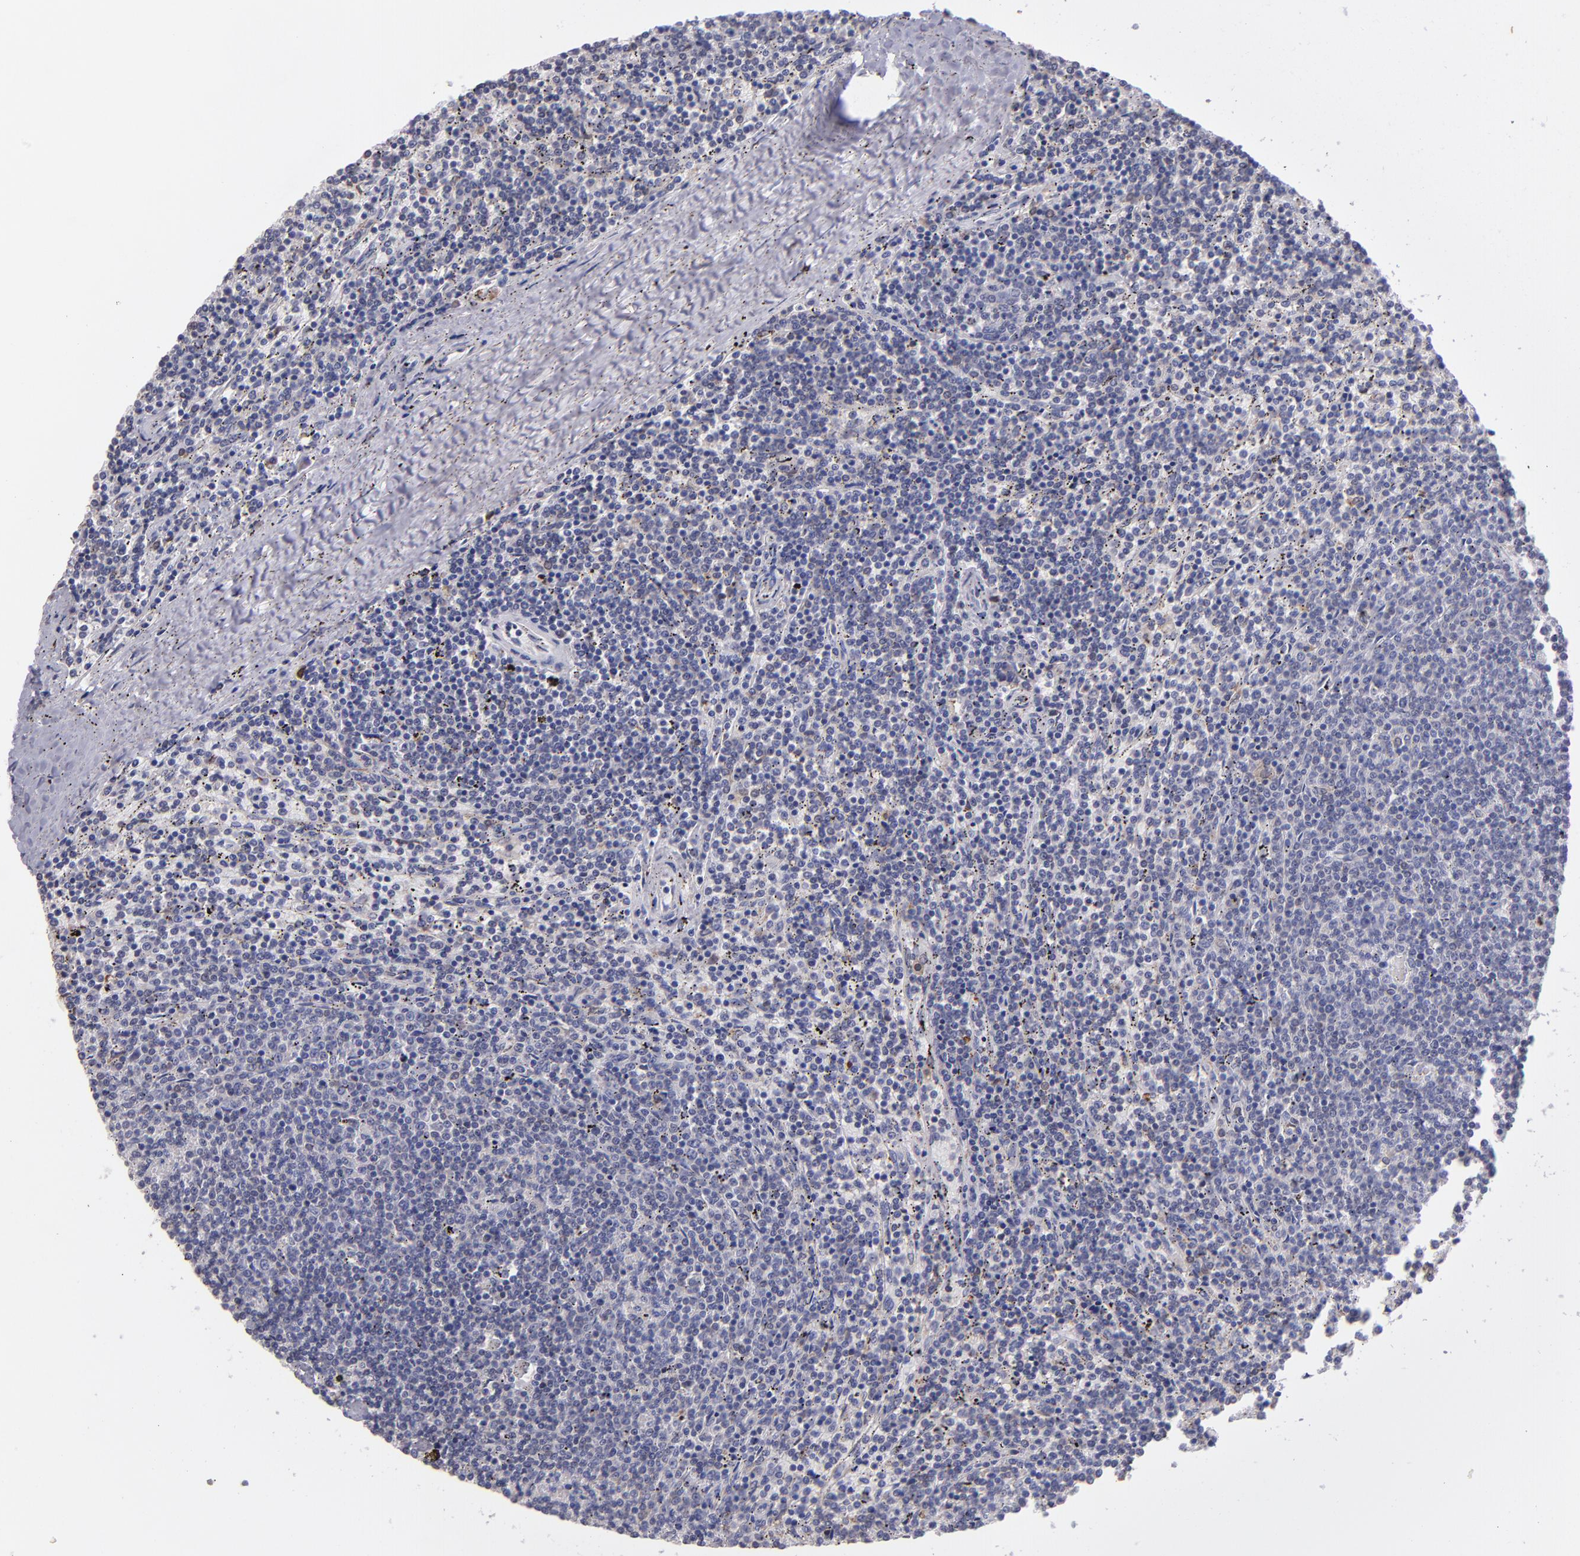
{"staining": {"intensity": "weak", "quantity": "<25%", "location": "cytoplasmic/membranous"}, "tissue": "lymphoma", "cell_type": "Tumor cells", "image_type": "cancer", "snomed": [{"axis": "morphology", "description": "Malignant lymphoma, non-Hodgkin's type, Low grade"}, {"axis": "topography", "description": "Spleen"}], "caption": "Lymphoma was stained to show a protein in brown. There is no significant staining in tumor cells. (DAB immunohistochemistry, high magnification).", "gene": "PTGS1", "patient": {"sex": "female", "age": 50}}